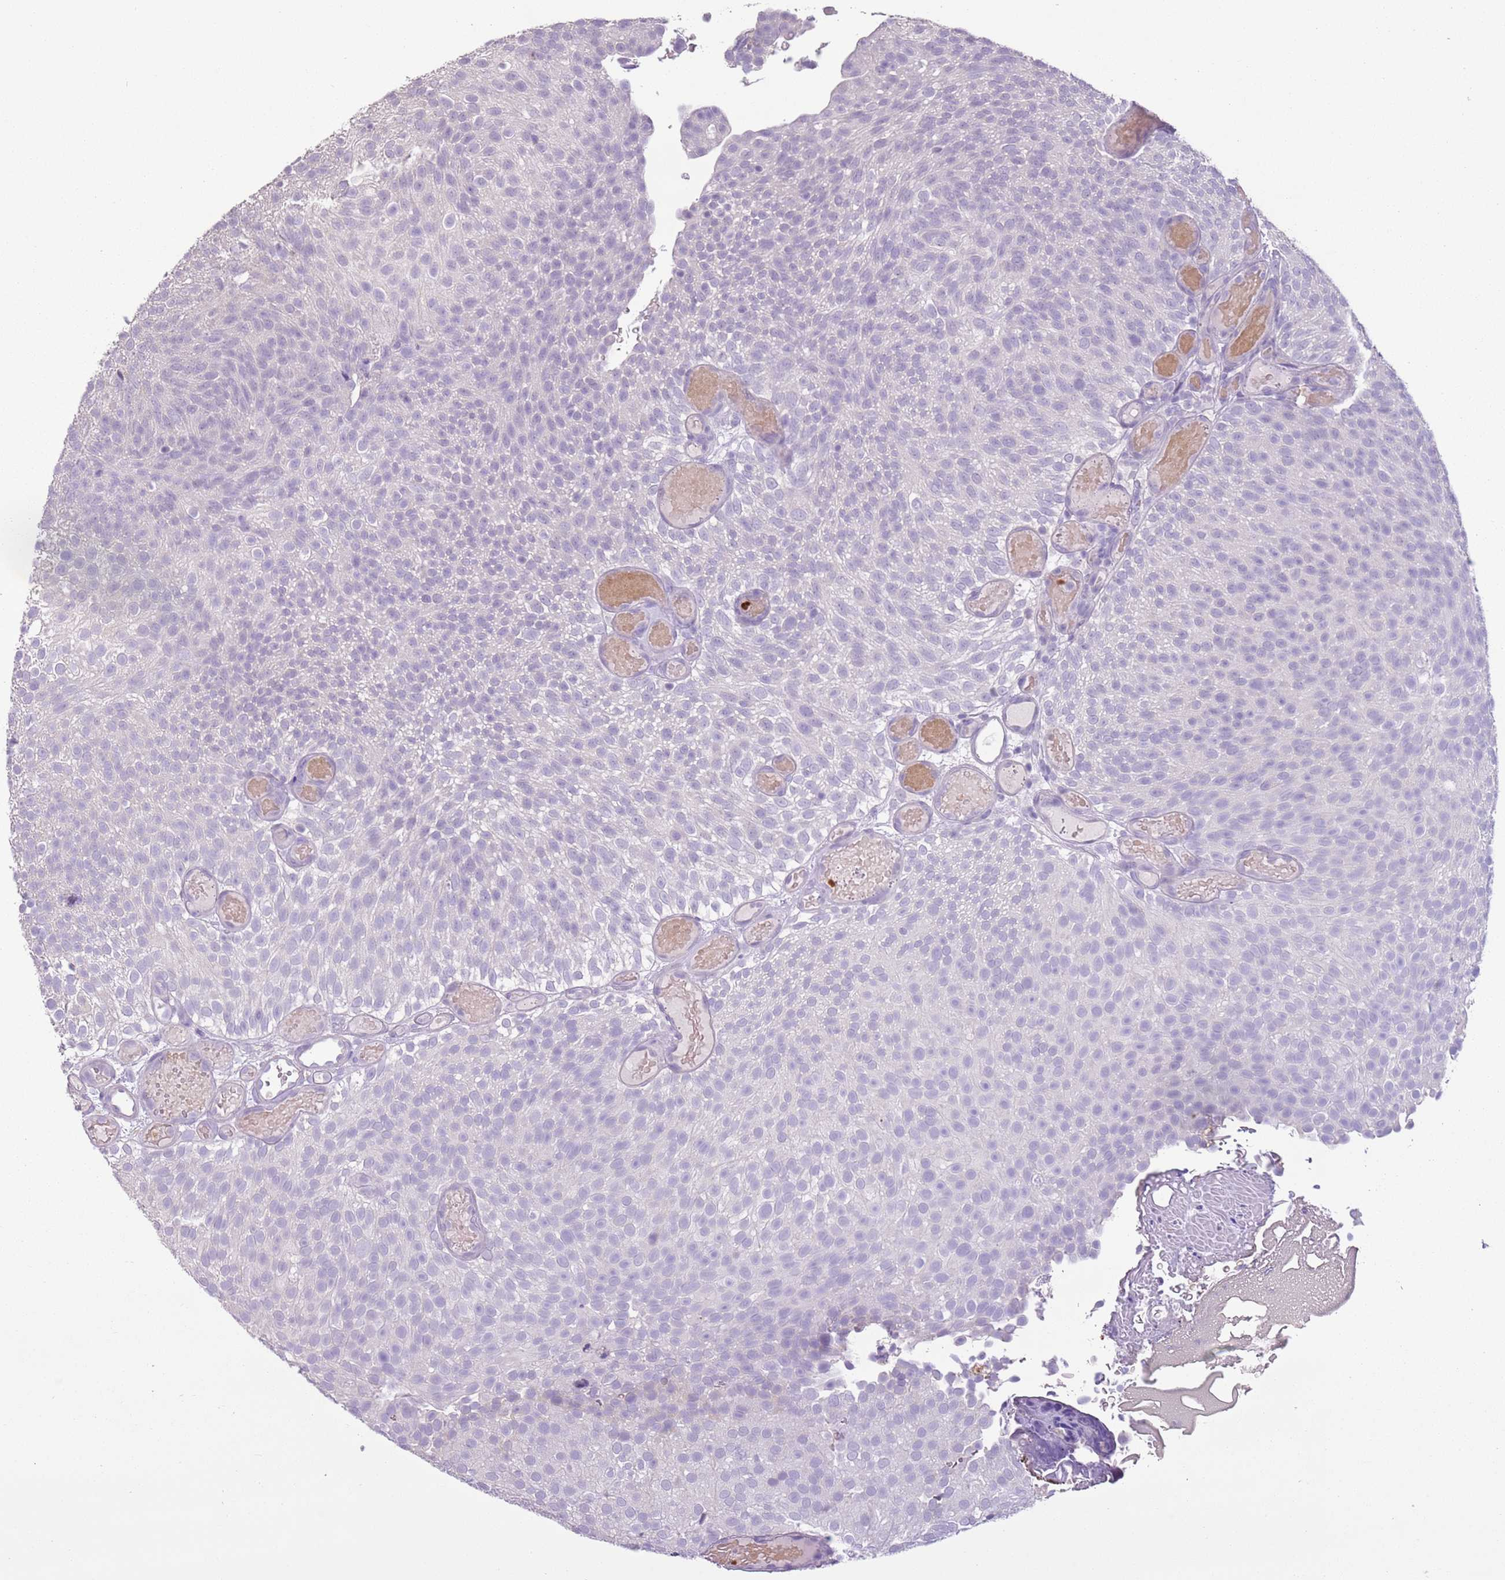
{"staining": {"intensity": "negative", "quantity": "none", "location": "none"}, "tissue": "urothelial cancer", "cell_type": "Tumor cells", "image_type": "cancer", "snomed": [{"axis": "morphology", "description": "Urothelial carcinoma, Low grade"}, {"axis": "topography", "description": "Urinary bladder"}], "caption": "Human urothelial carcinoma (low-grade) stained for a protein using IHC exhibits no expression in tumor cells.", "gene": "CELF6", "patient": {"sex": "male", "age": 78}}